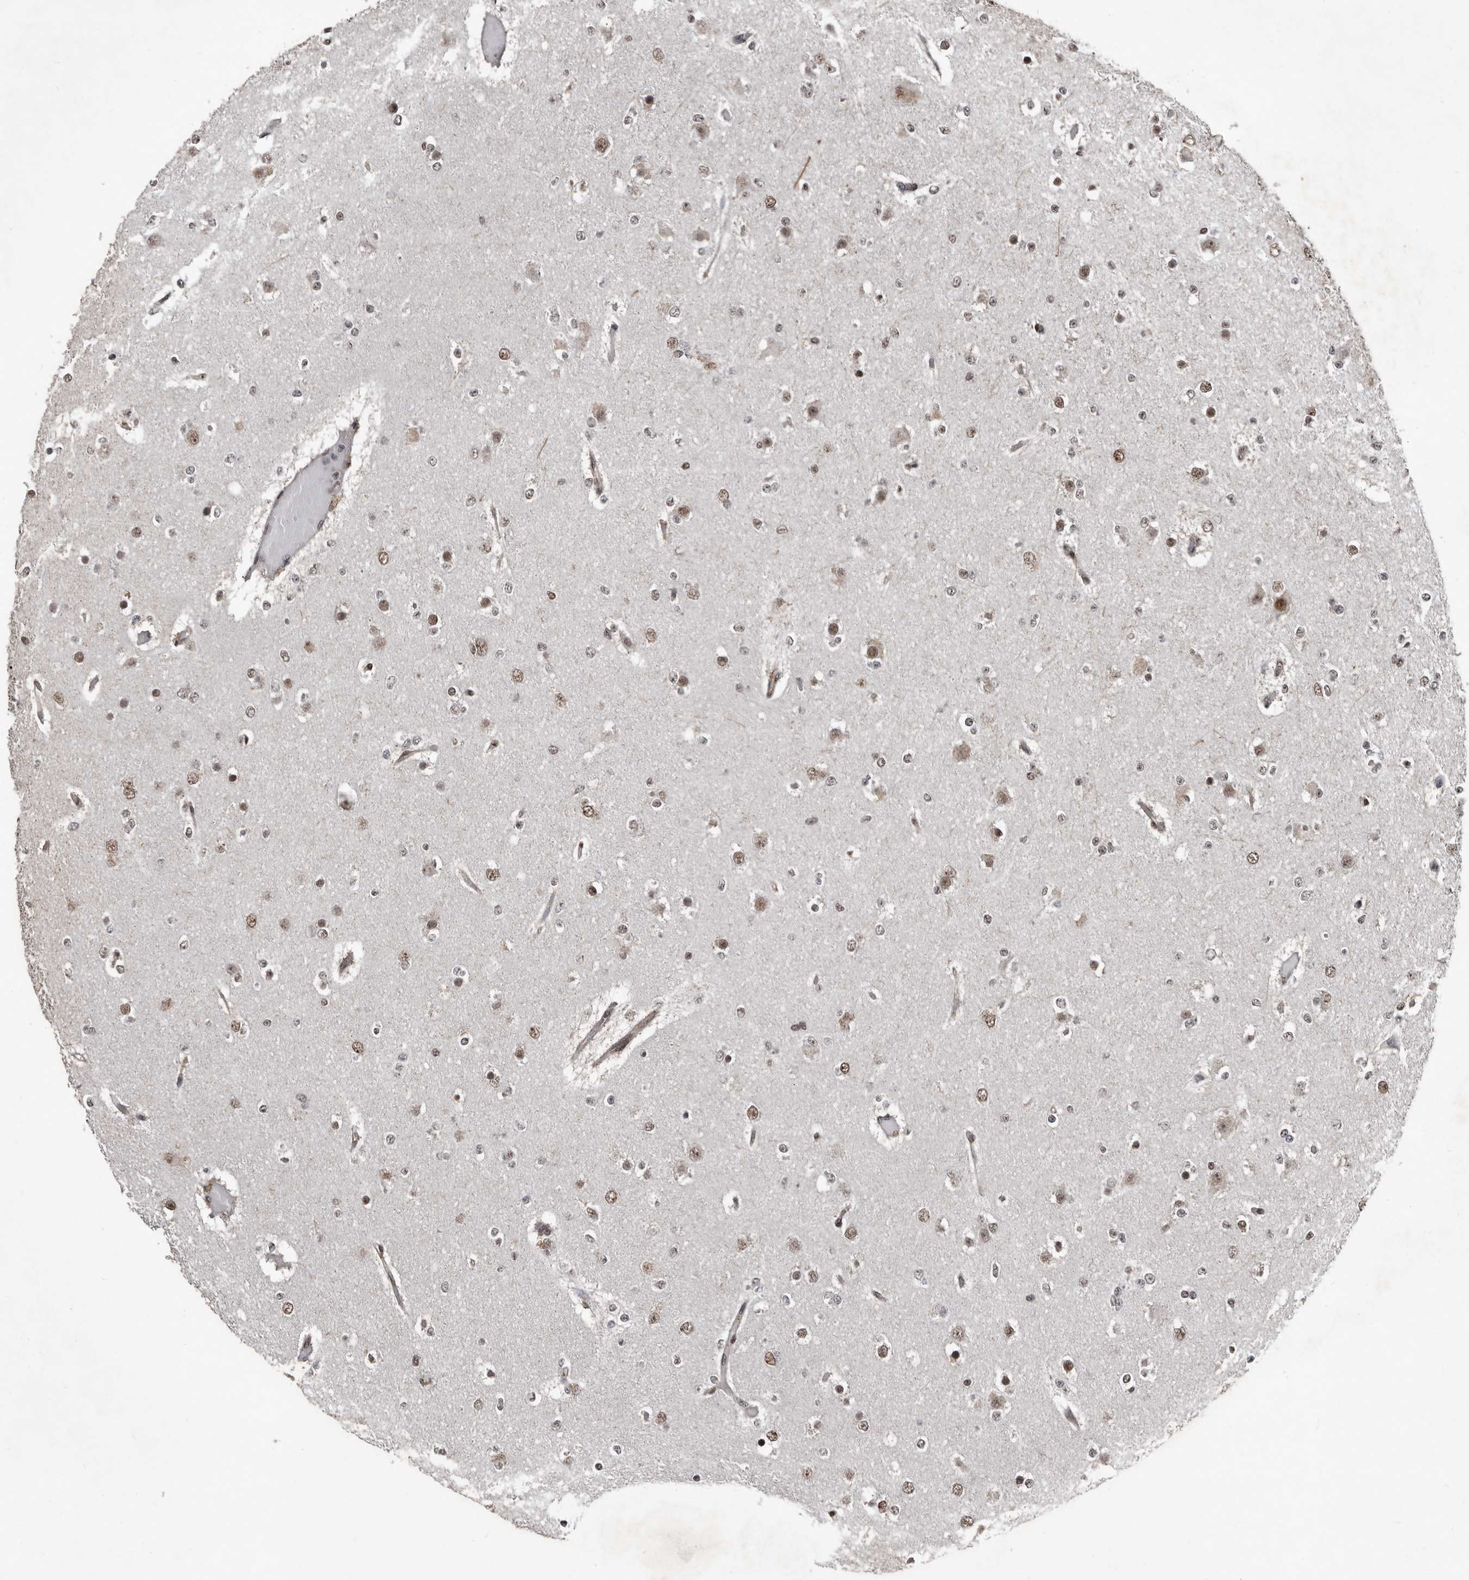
{"staining": {"intensity": "weak", "quantity": ">75%", "location": "nuclear"}, "tissue": "glioma", "cell_type": "Tumor cells", "image_type": "cancer", "snomed": [{"axis": "morphology", "description": "Glioma, malignant, Low grade"}, {"axis": "topography", "description": "Brain"}], "caption": "An IHC image of neoplastic tissue is shown. Protein staining in brown highlights weak nuclear positivity in glioma within tumor cells.", "gene": "CHD1L", "patient": {"sex": "female", "age": 22}}